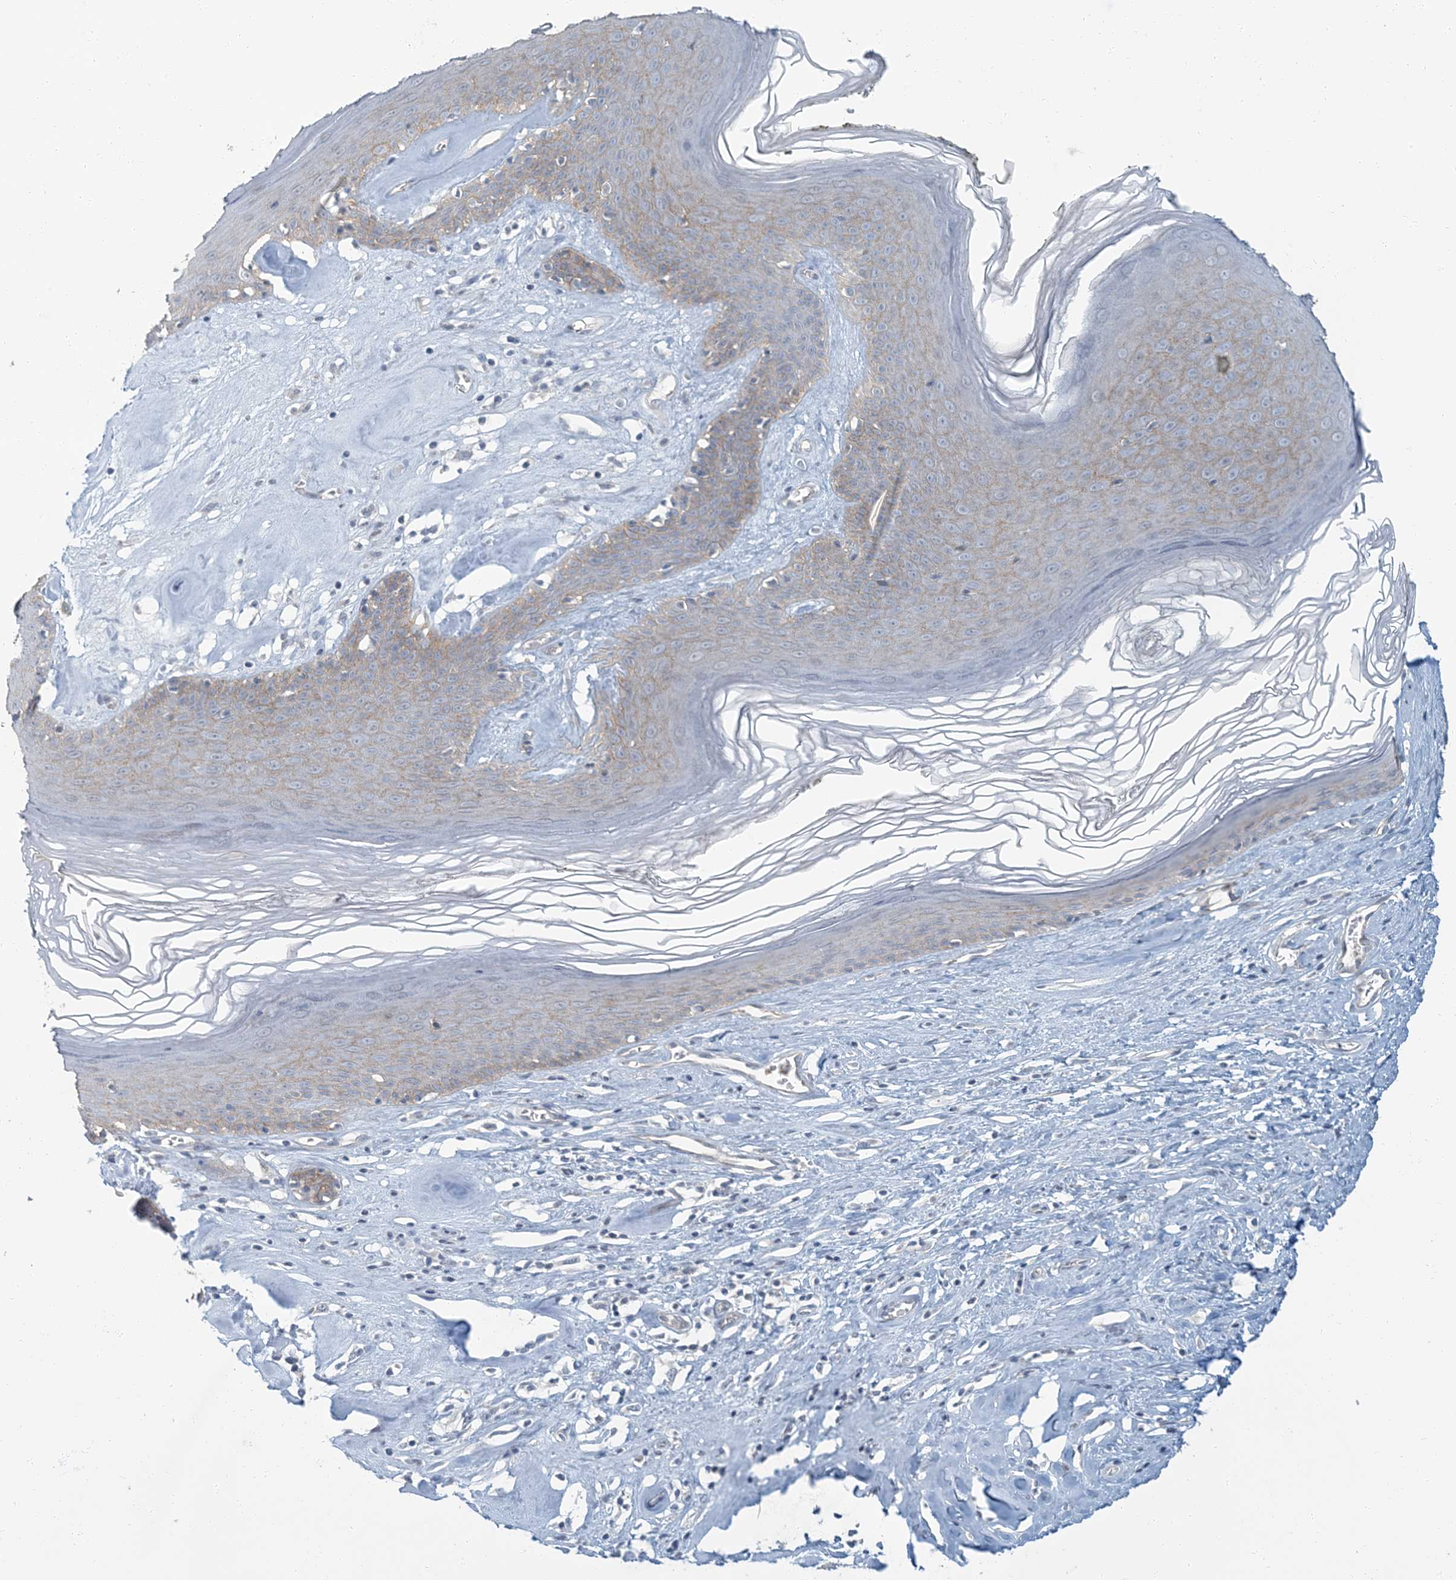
{"staining": {"intensity": "moderate", "quantity": "25%-75%", "location": "cytoplasmic/membranous"}, "tissue": "skin", "cell_type": "Epidermal cells", "image_type": "normal", "snomed": [{"axis": "morphology", "description": "Normal tissue, NOS"}, {"axis": "morphology", "description": "Inflammation, NOS"}, {"axis": "topography", "description": "Vulva"}], "caption": "Immunohistochemistry (IHC) of benign skin reveals medium levels of moderate cytoplasmic/membranous staining in approximately 25%-75% of epidermal cells.", "gene": "EPHA4", "patient": {"sex": "female", "age": 84}}